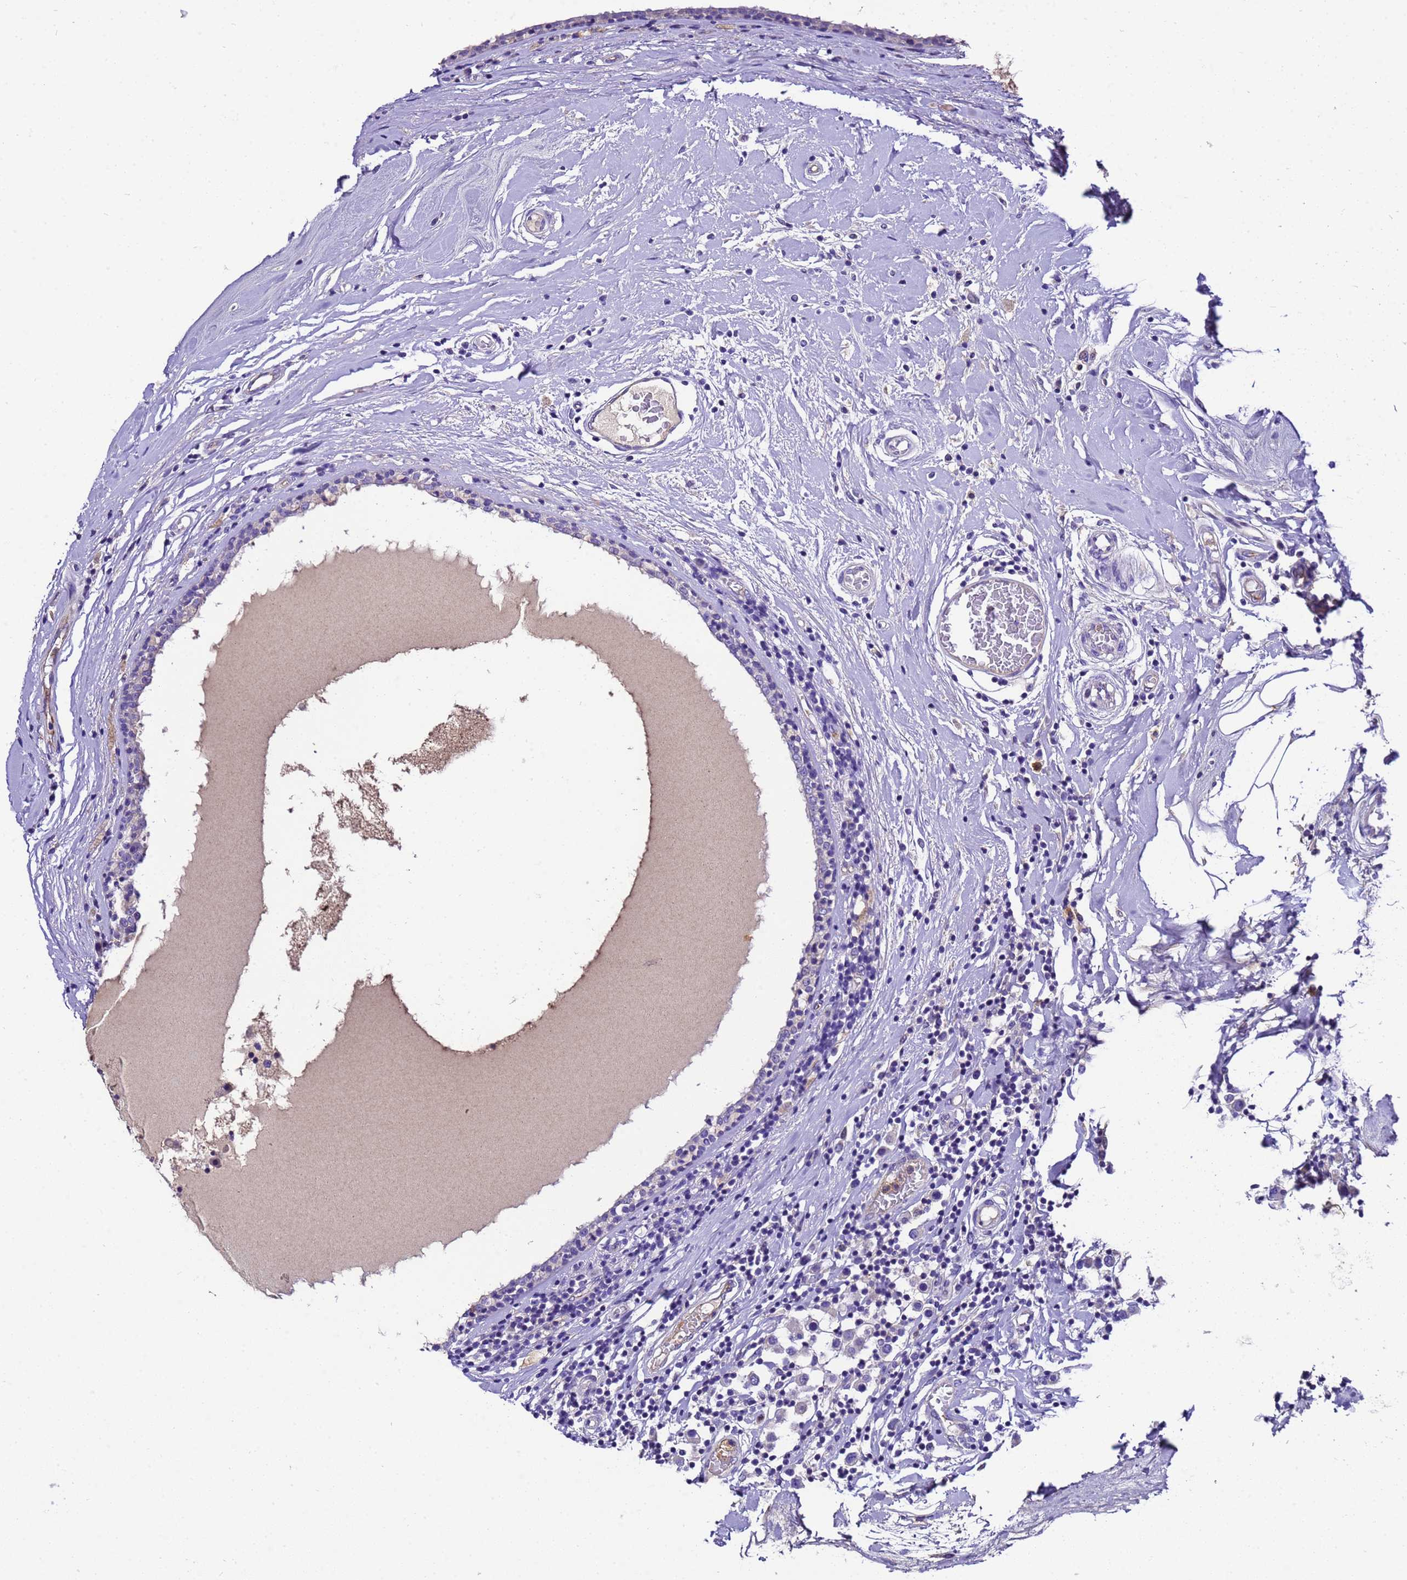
{"staining": {"intensity": "negative", "quantity": "none", "location": "none"}, "tissue": "breast cancer", "cell_type": "Tumor cells", "image_type": "cancer", "snomed": [{"axis": "morphology", "description": "Duct carcinoma"}, {"axis": "topography", "description": "Breast"}], "caption": "Human infiltrating ductal carcinoma (breast) stained for a protein using immunohistochemistry demonstrates no staining in tumor cells.", "gene": "UGT2A1", "patient": {"sex": "female", "age": 61}}